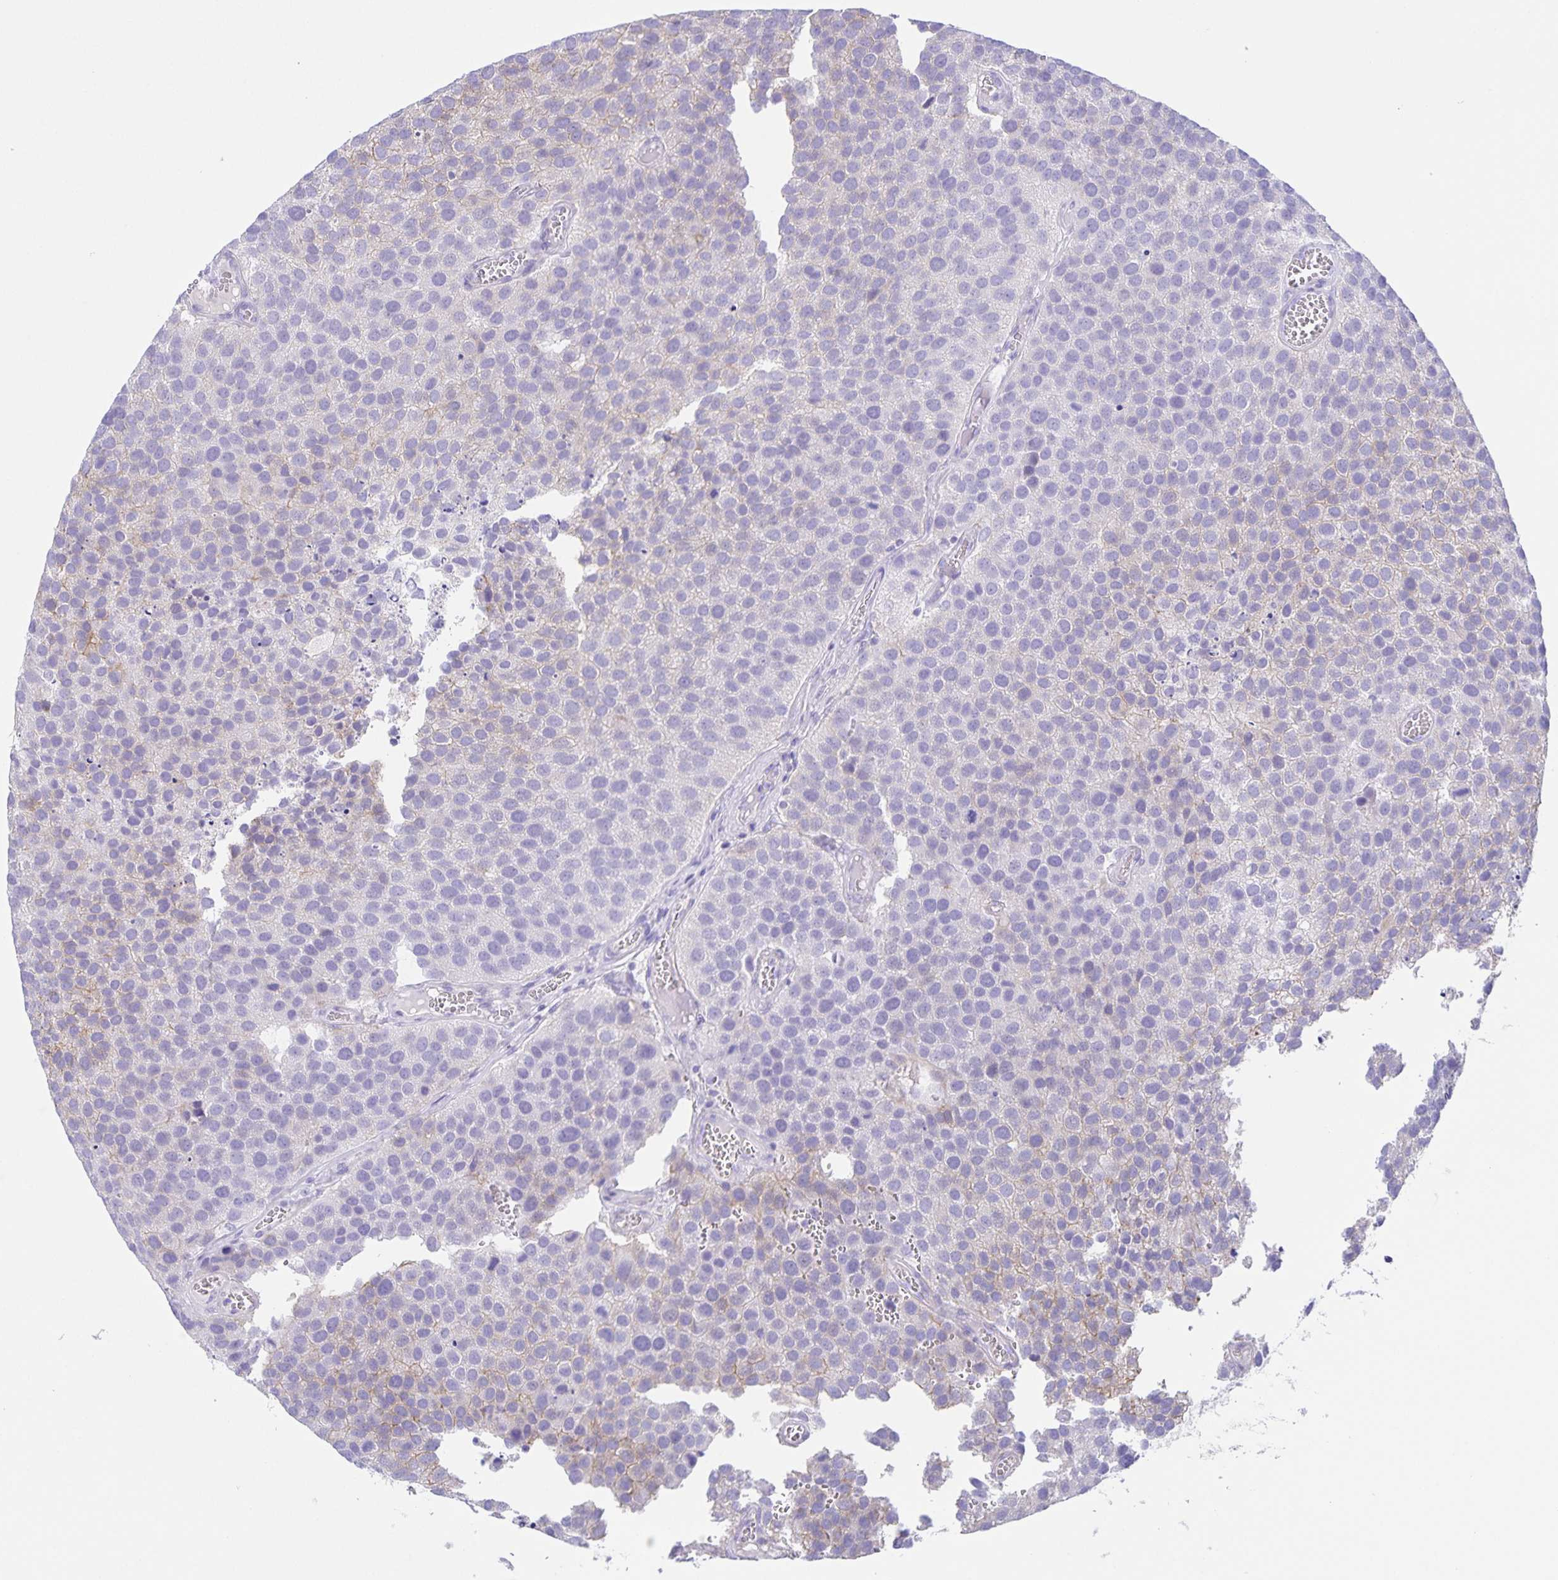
{"staining": {"intensity": "negative", "quantity": "none", "location": "none"}, "tissue": "urothelial cancer", "cell_type": "Tumor cells", "image_type": "cancer", "snomed": [{"axis": "morphology", "description": "Urothelial carcinoma, Low grade"}, {"axis": "topography", "description": "Urinary bladder"}], "caption": "The image reveals no significant positivity in tumor cells of low-grade urothelial carcinoma.", "gene": "UBQLN3", "patient": {"sex": "female", "age": 69}}